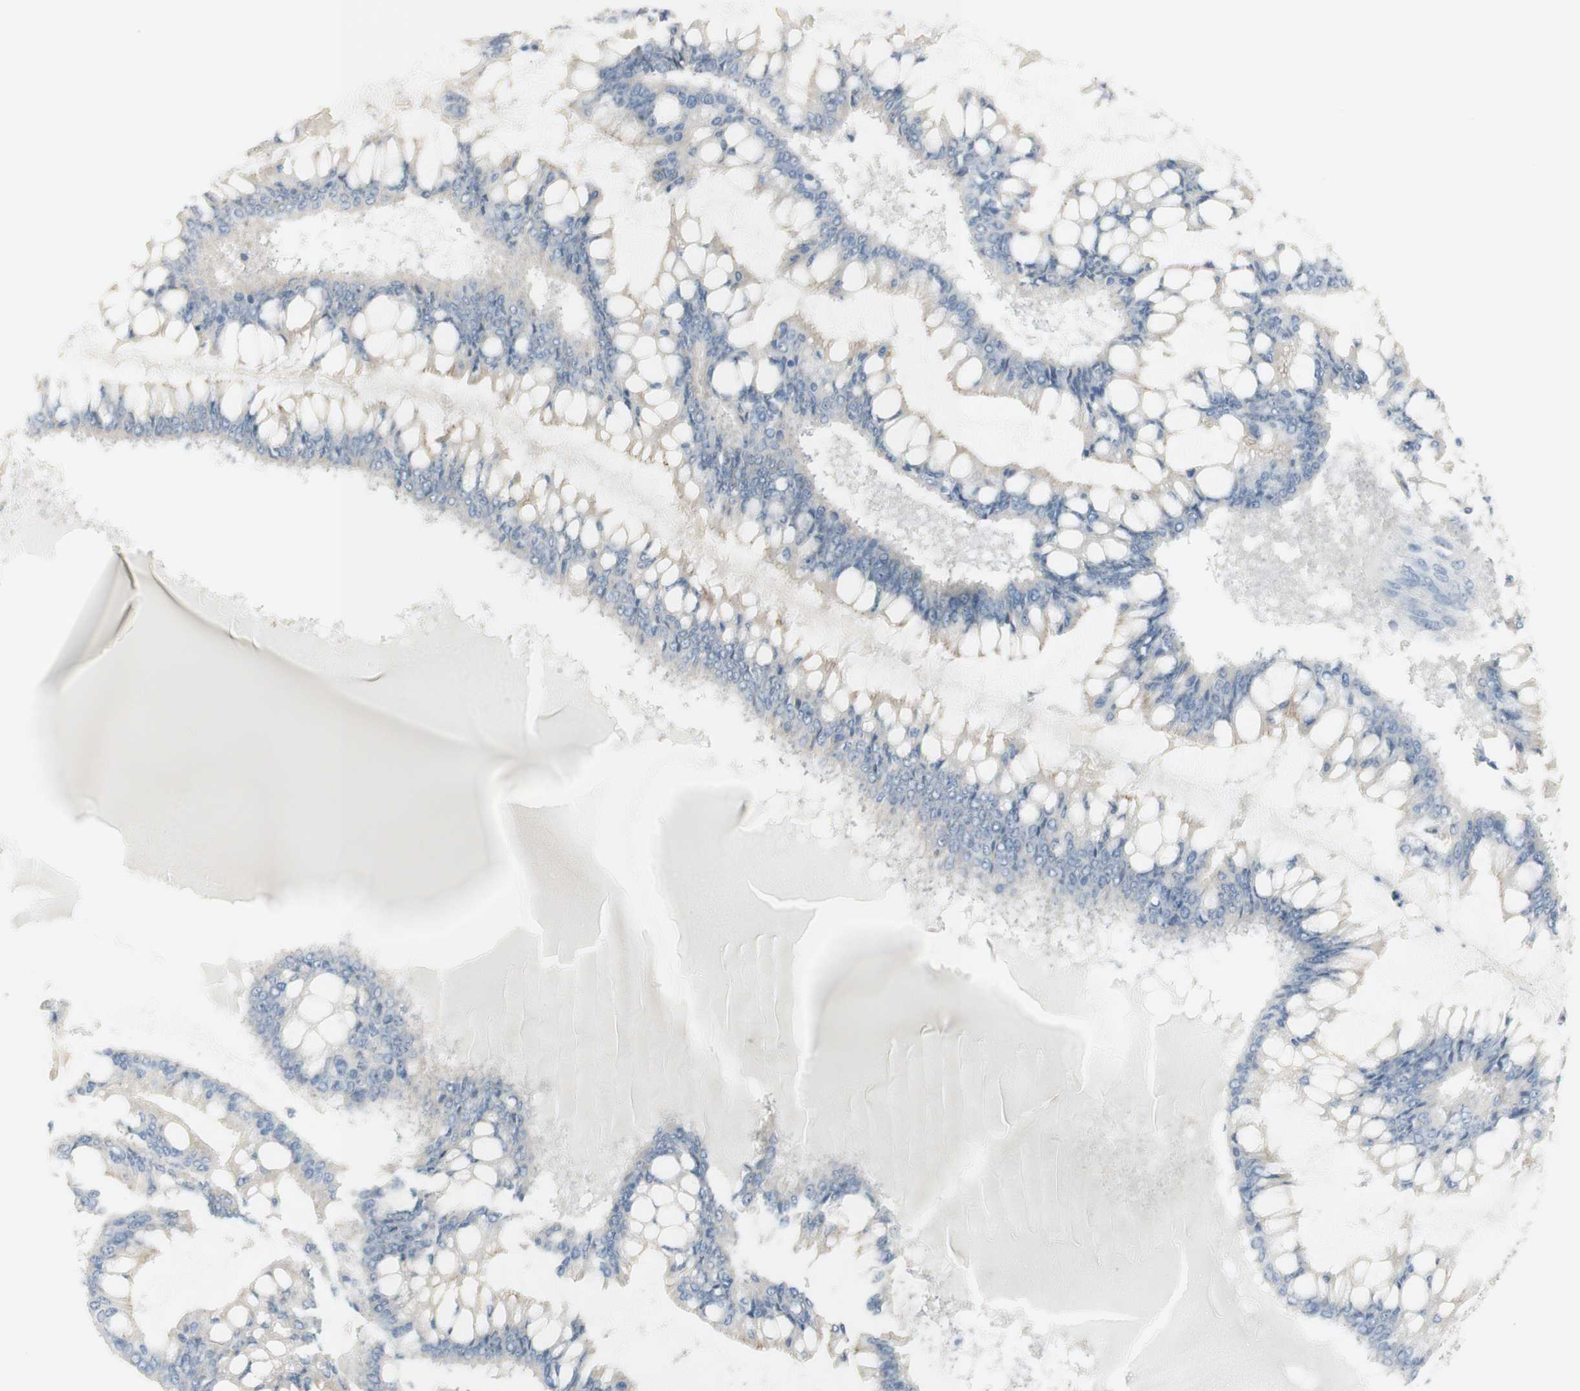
{"staining": {"intensity": "negative", "quantity": "none", "location": "none"}, "tissue": "ovarian cancer", "cell_type": "Tumor cells", "image_type": "cancer", "snomed": [{"axis": "morphology", "description": "Cystadenocarcinoma, mucinous, NOS"}, {"axis": "topography", "description": "Ovary"}], "caption": "Ovarian cancer (mucinous cystadenocarcinoma) was stained to show a protein in brown. There is no significant expression in tumor cells. Brightfield microscopy of immunohistochemistry (IHC) stained with DAB (3,3'-diaminobenzidine) (brown) and hematoxylin (blue), captured at high magnification.", "gene": "ART3", "patient": {"sex": "female", "age": 73}}